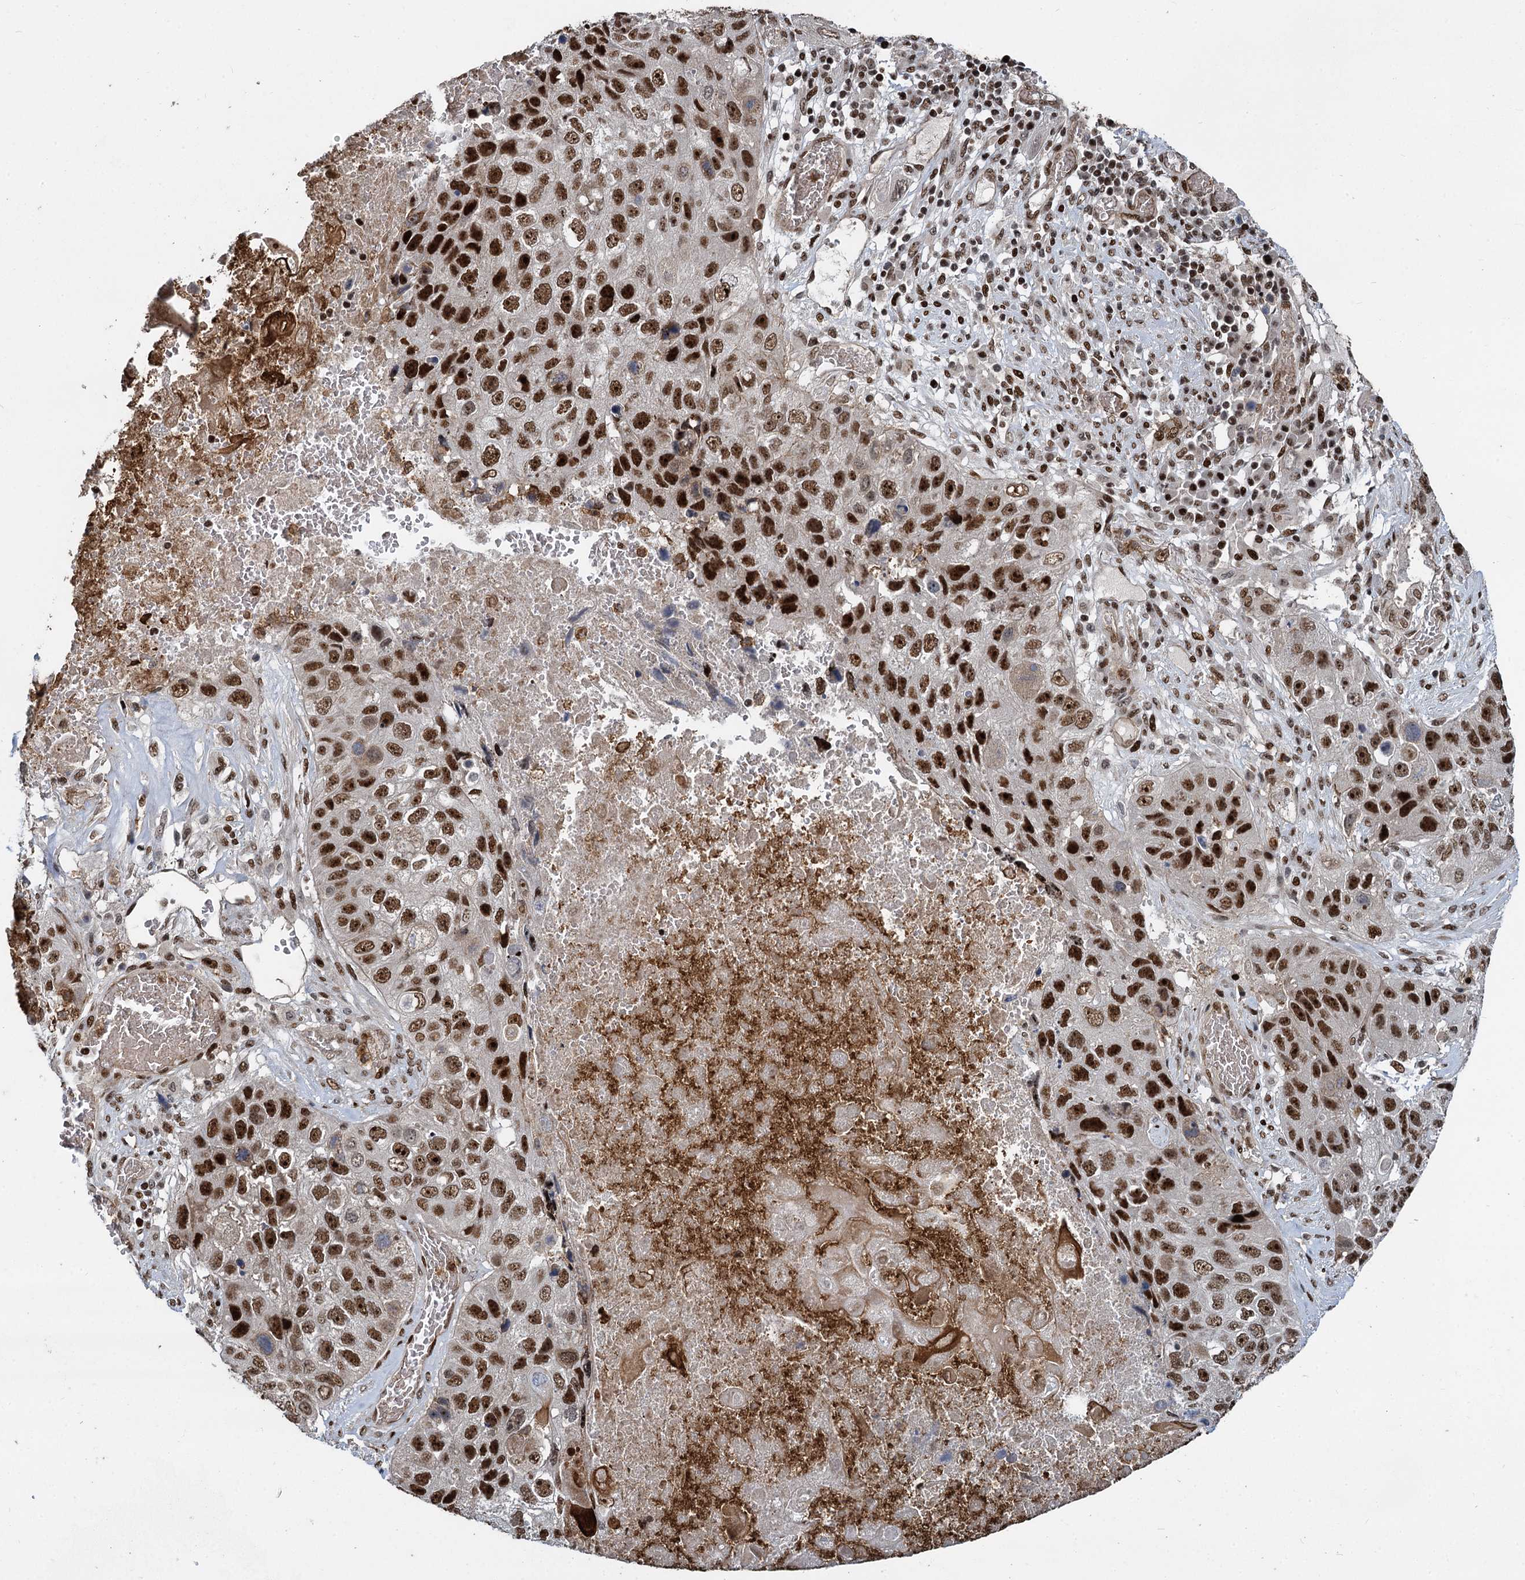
{"staining": {"intensity": "strong", "quantity": ">75%", "location": "nuclear"}, "tissue": "lung cancer", "cell_type": "Tumor cells", "image_type": "cancer", "snomed": [{"axis": "morphology", "description": "Squamous cell carcinoma, NOS"}, {"axis": "topography", "description": "Lung"}], "caption": "Immunohistochemistry (IHC) of squamous cell carcinoma (lung) shows high levels of strong nuclear positivity in about >75% of tumor cells.", "gene": "ANKRD49", "patient": {"sex": "male", "age": 61}}